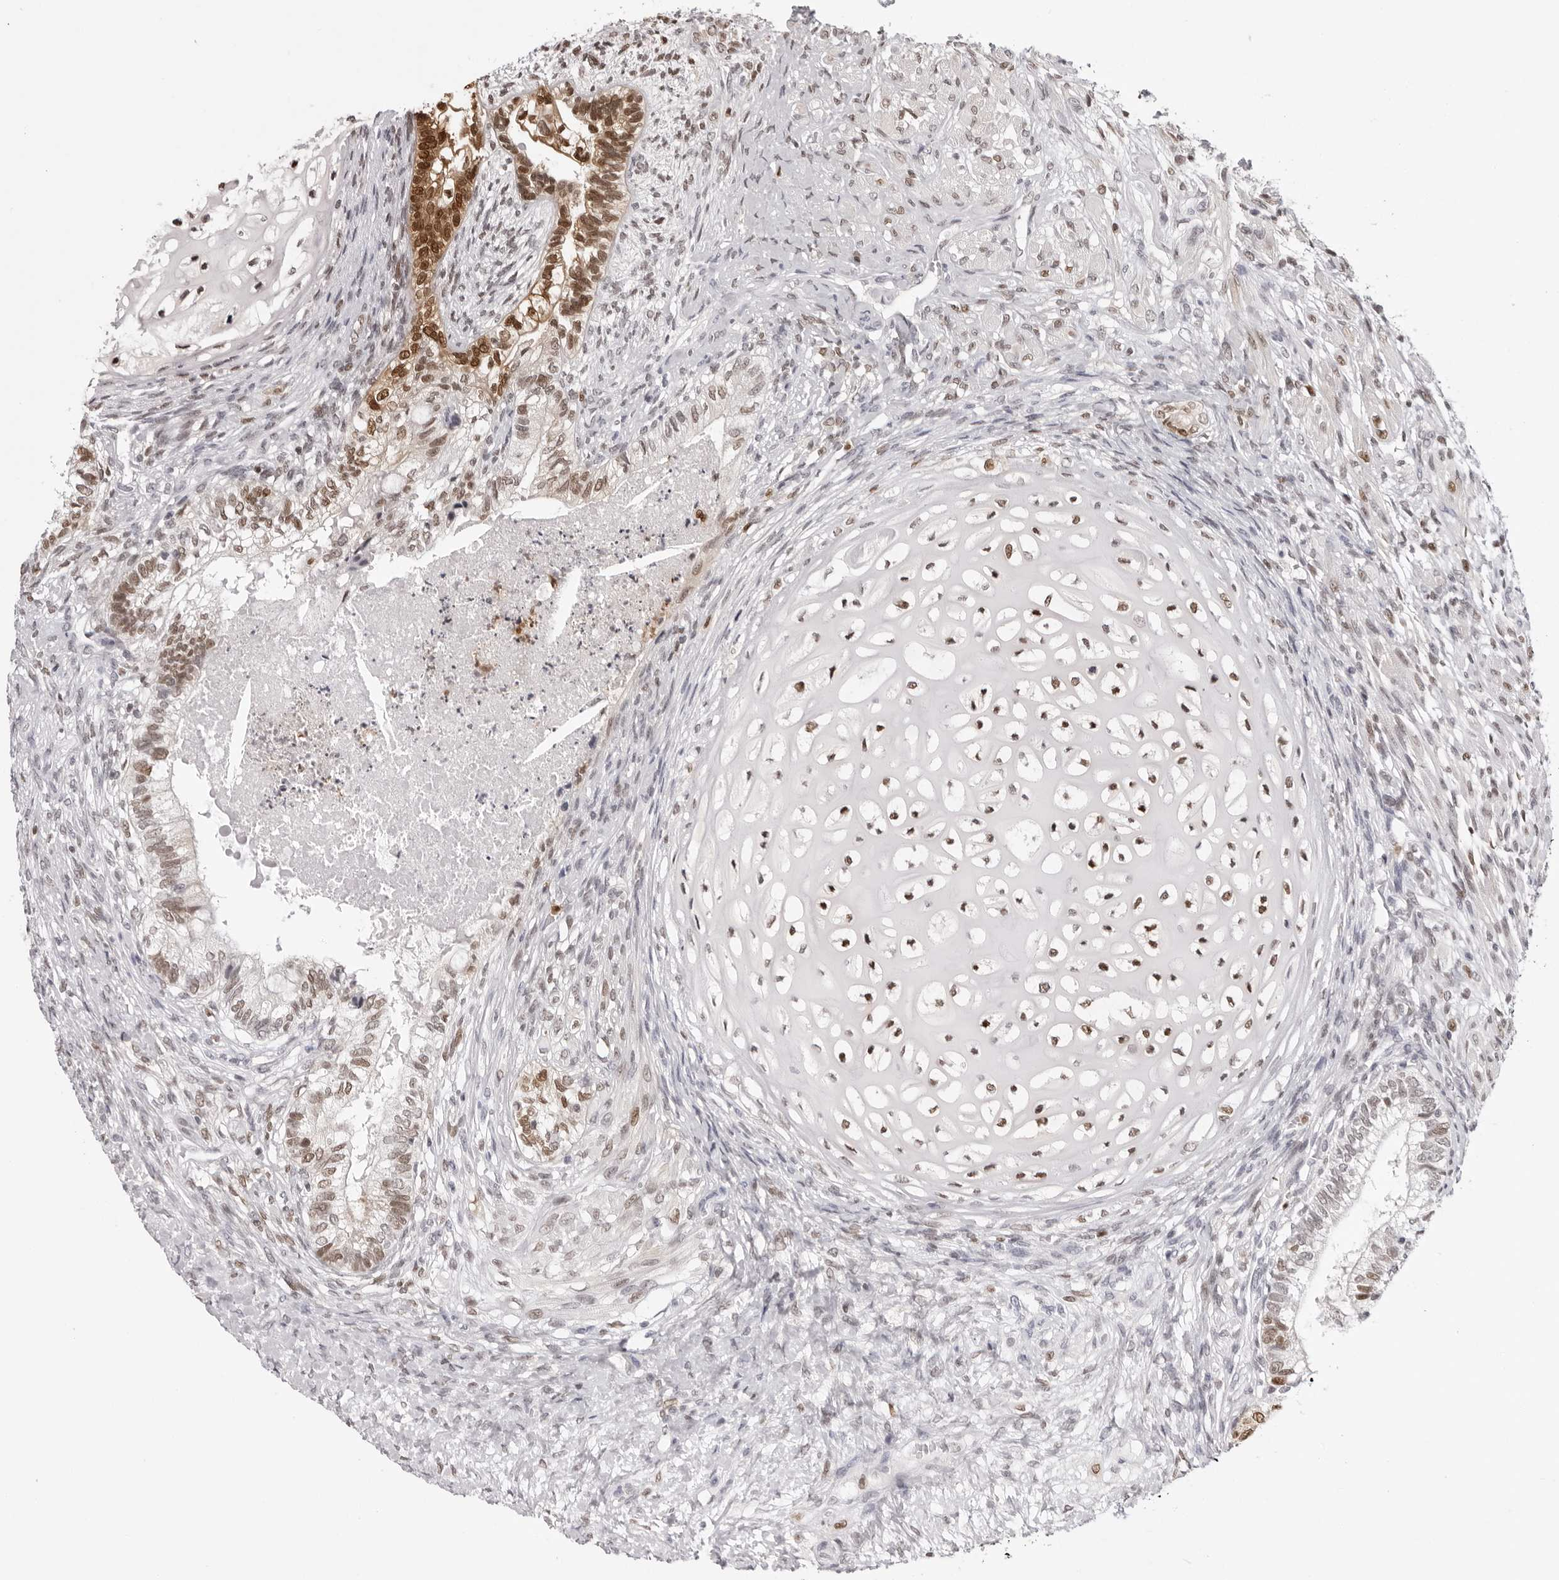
{"staining": {"intensity": "moderate", "quantity": ">75%", "location": "nuclear"}, "tissue": "testis cancer", "cell_type": "Tumor cells", "image_type": "cancer", "snomed": [{"axis": "morphology", "description": "Seminoma, NOS"}, {"axis": "morphology", "description": "Carcinoma, Embryonal, NOS"}, {"axis": "topography", "description": "Testis"}], "caption": "Moderate nuclear expression is present in about >75% of tumor cells in testis seminoma.", "gene": "HSPA4", "patient": {"sex": "male", "age": 28}}